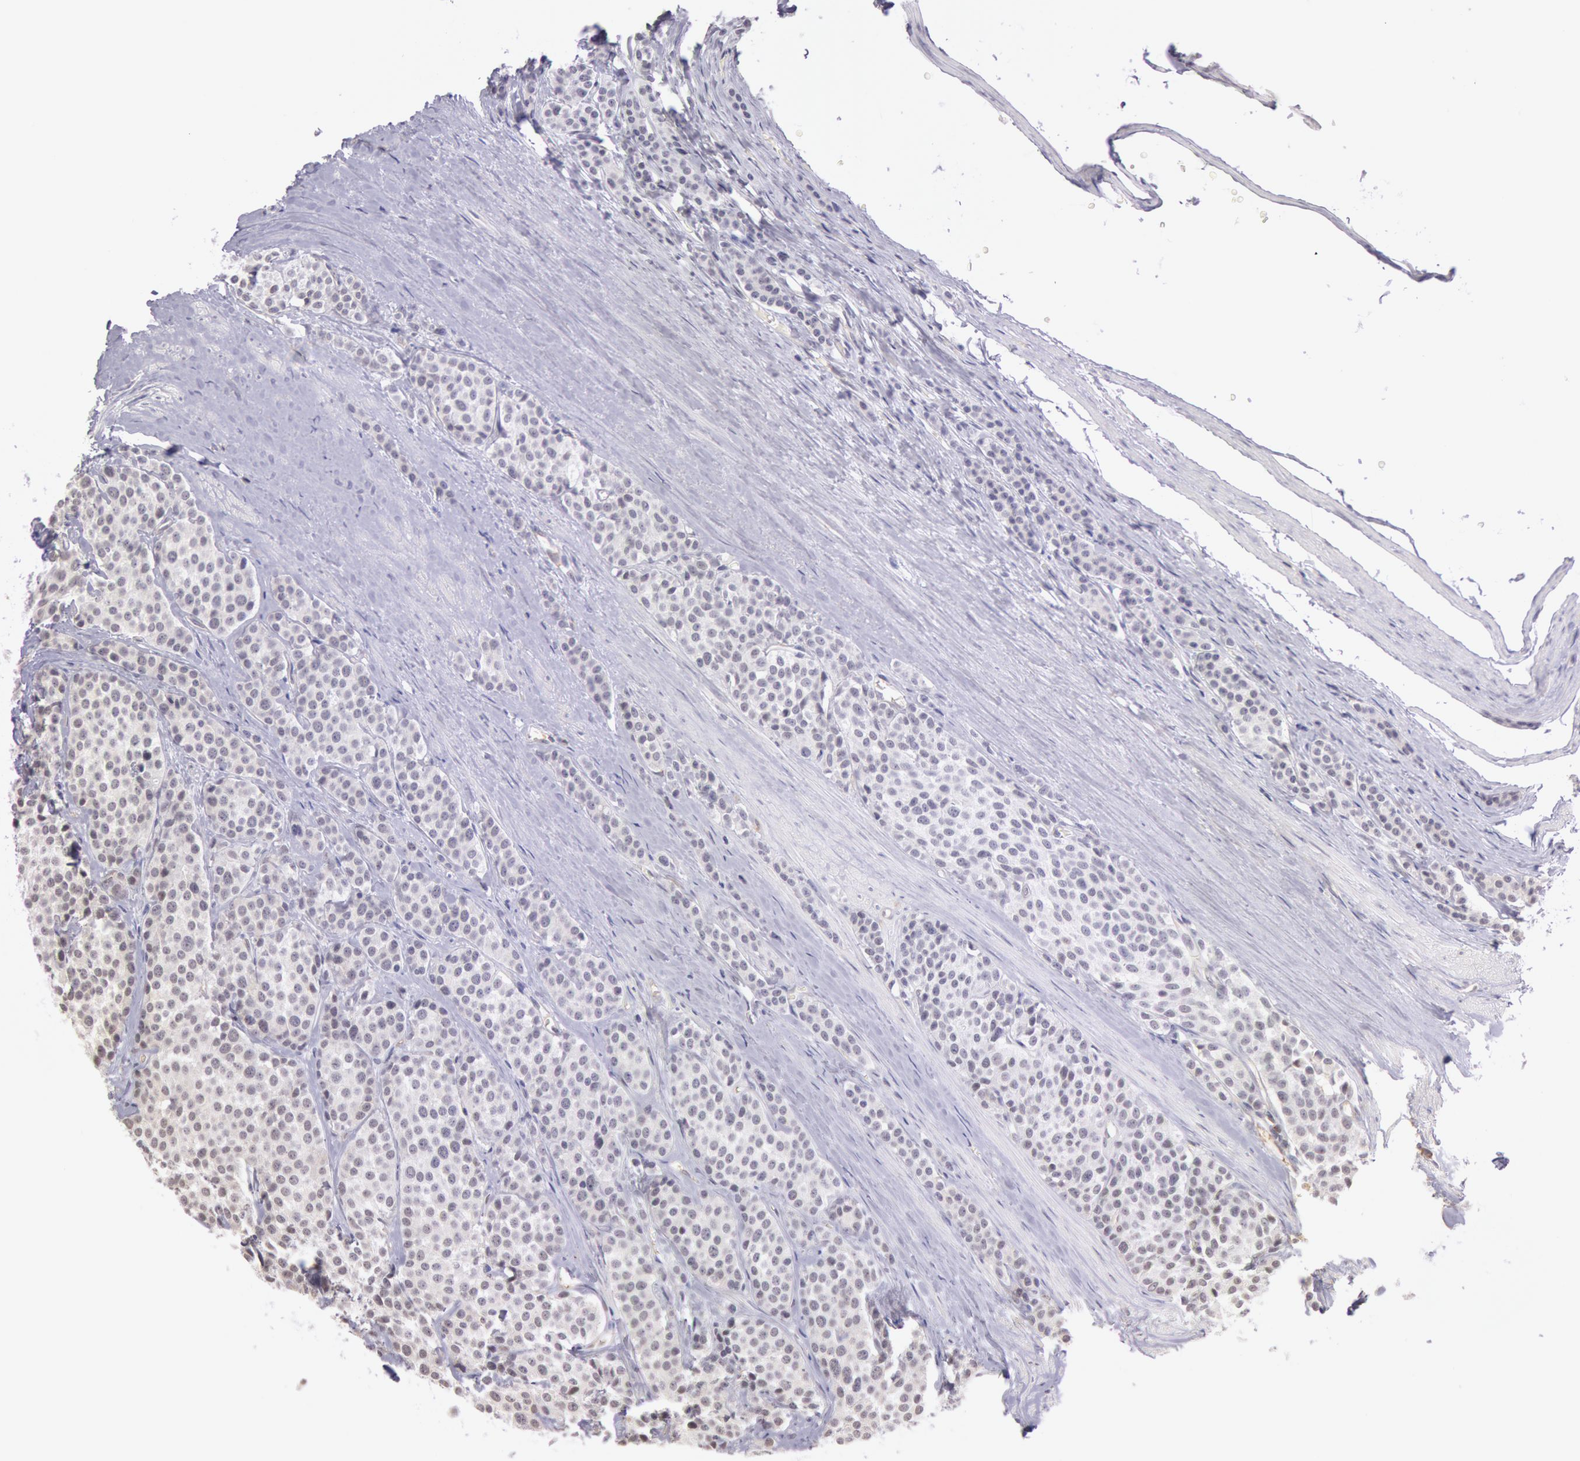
{"staining": {"intensity": "negative", "quantity": "none", "location": "none"}, "tissue": "carcinoid", "cell_type": "Tumor cells", "image_type": "cancer", "snomed": [{"axis": "morphology", "description": "Carcinoid, malignant, NOS"}, {"axis": "topography", "description": "Small intestine"}], "caption": "DAB immunohistochemical staining of carcinoid displays no significant expression in tumor cells.", "gene": "HIF1A", "patient": {"sex": "male", "age": 60}}